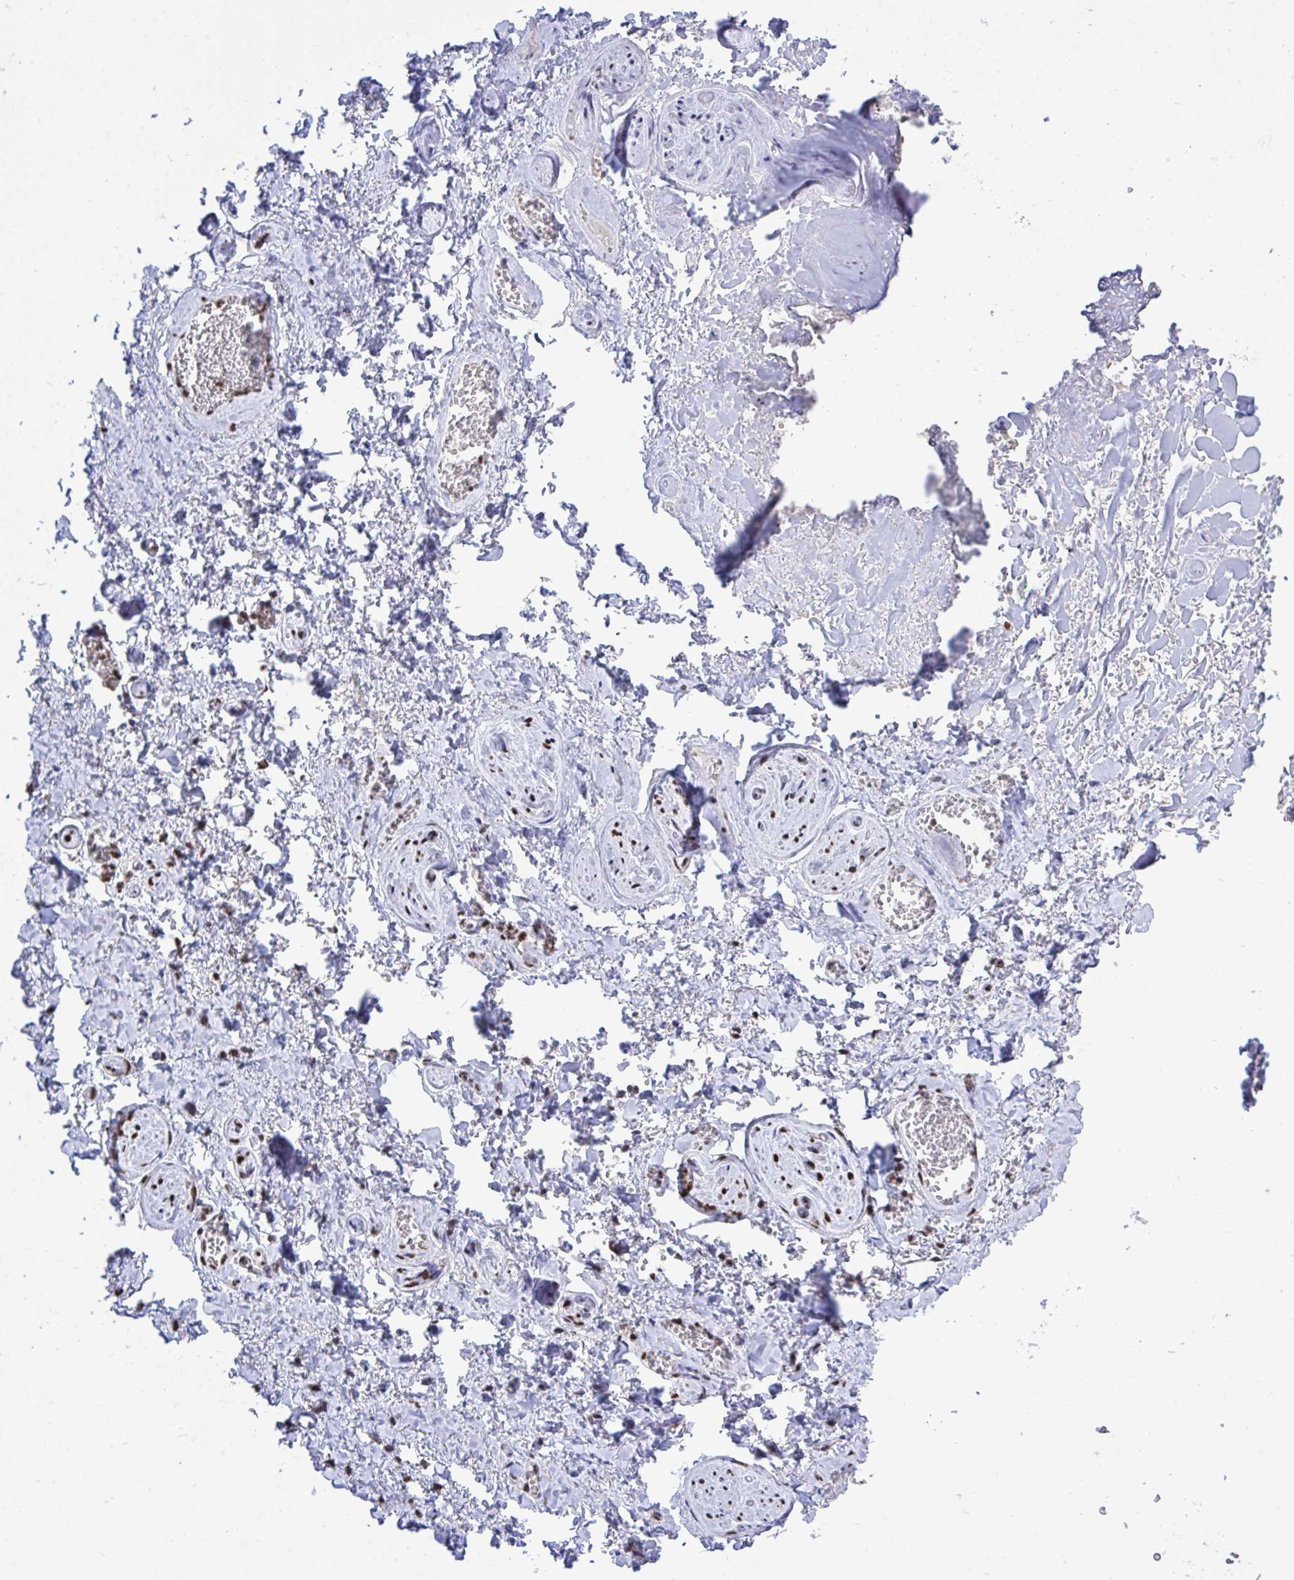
{"staining": {"intensity": "negative", "quantity": "none", "location": "none"}, "tissue": "adipose tissue", "cell_type": "Adipocytes", "image_type": "normal", "snomed": [{"axis": "morphology", "description": "Normal tissue, NOS"}, {"axis": "topography", "description": "Vulva"}, {"axis": "topography", "description": "Peripheral nerve tissue"}], "caption": "Immunohistochemistry photomicrograph of unremarkable adipose tissue stained for a protein (brown), which demonstrates no expression in adipocytes.", "gene": "HNRNPDL", "patient": {"sex": "female", "age": 66}}